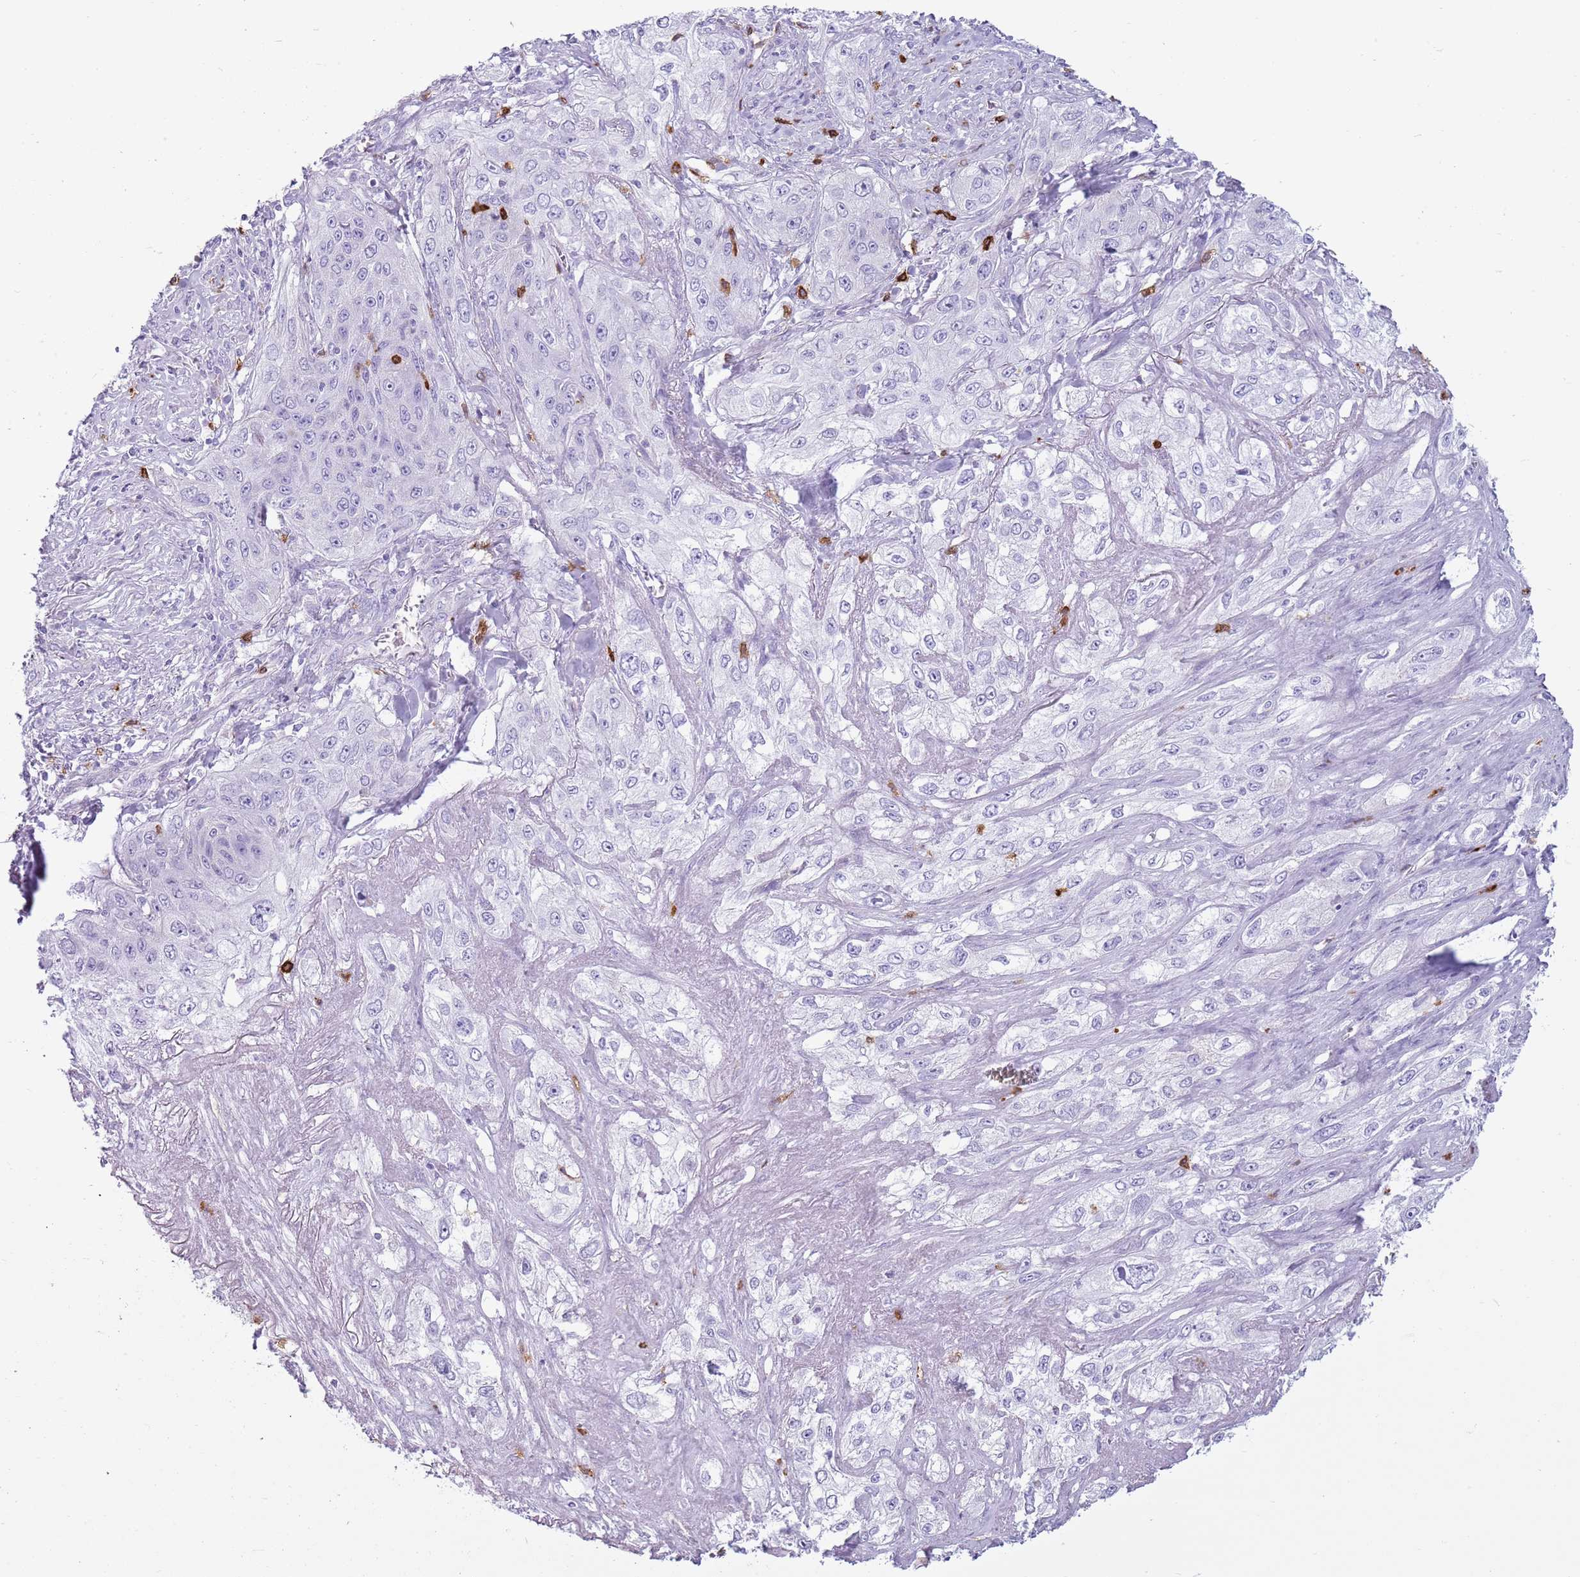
{"staining": {"intensity": "strong", "quantity": "<25%", "location": "cytoplasmic/membranous"}, "tissue": "lung cancer", "cell_type": "Tumor cells", "image_type": "cancer", "snomed": [{"axis": "morphology", "description": "Squamous cell carcinoma, NOS"}, {"axis": "topography", "description": "Lung"}], "caption": "Tumor cells display medium levels of strong cytoplasmic/membranous staining in approximately <25% of cells in human squamous cell carcinoma (lung).", "gene": "CD177", "patient": {"sex": "female", "age": 69}}